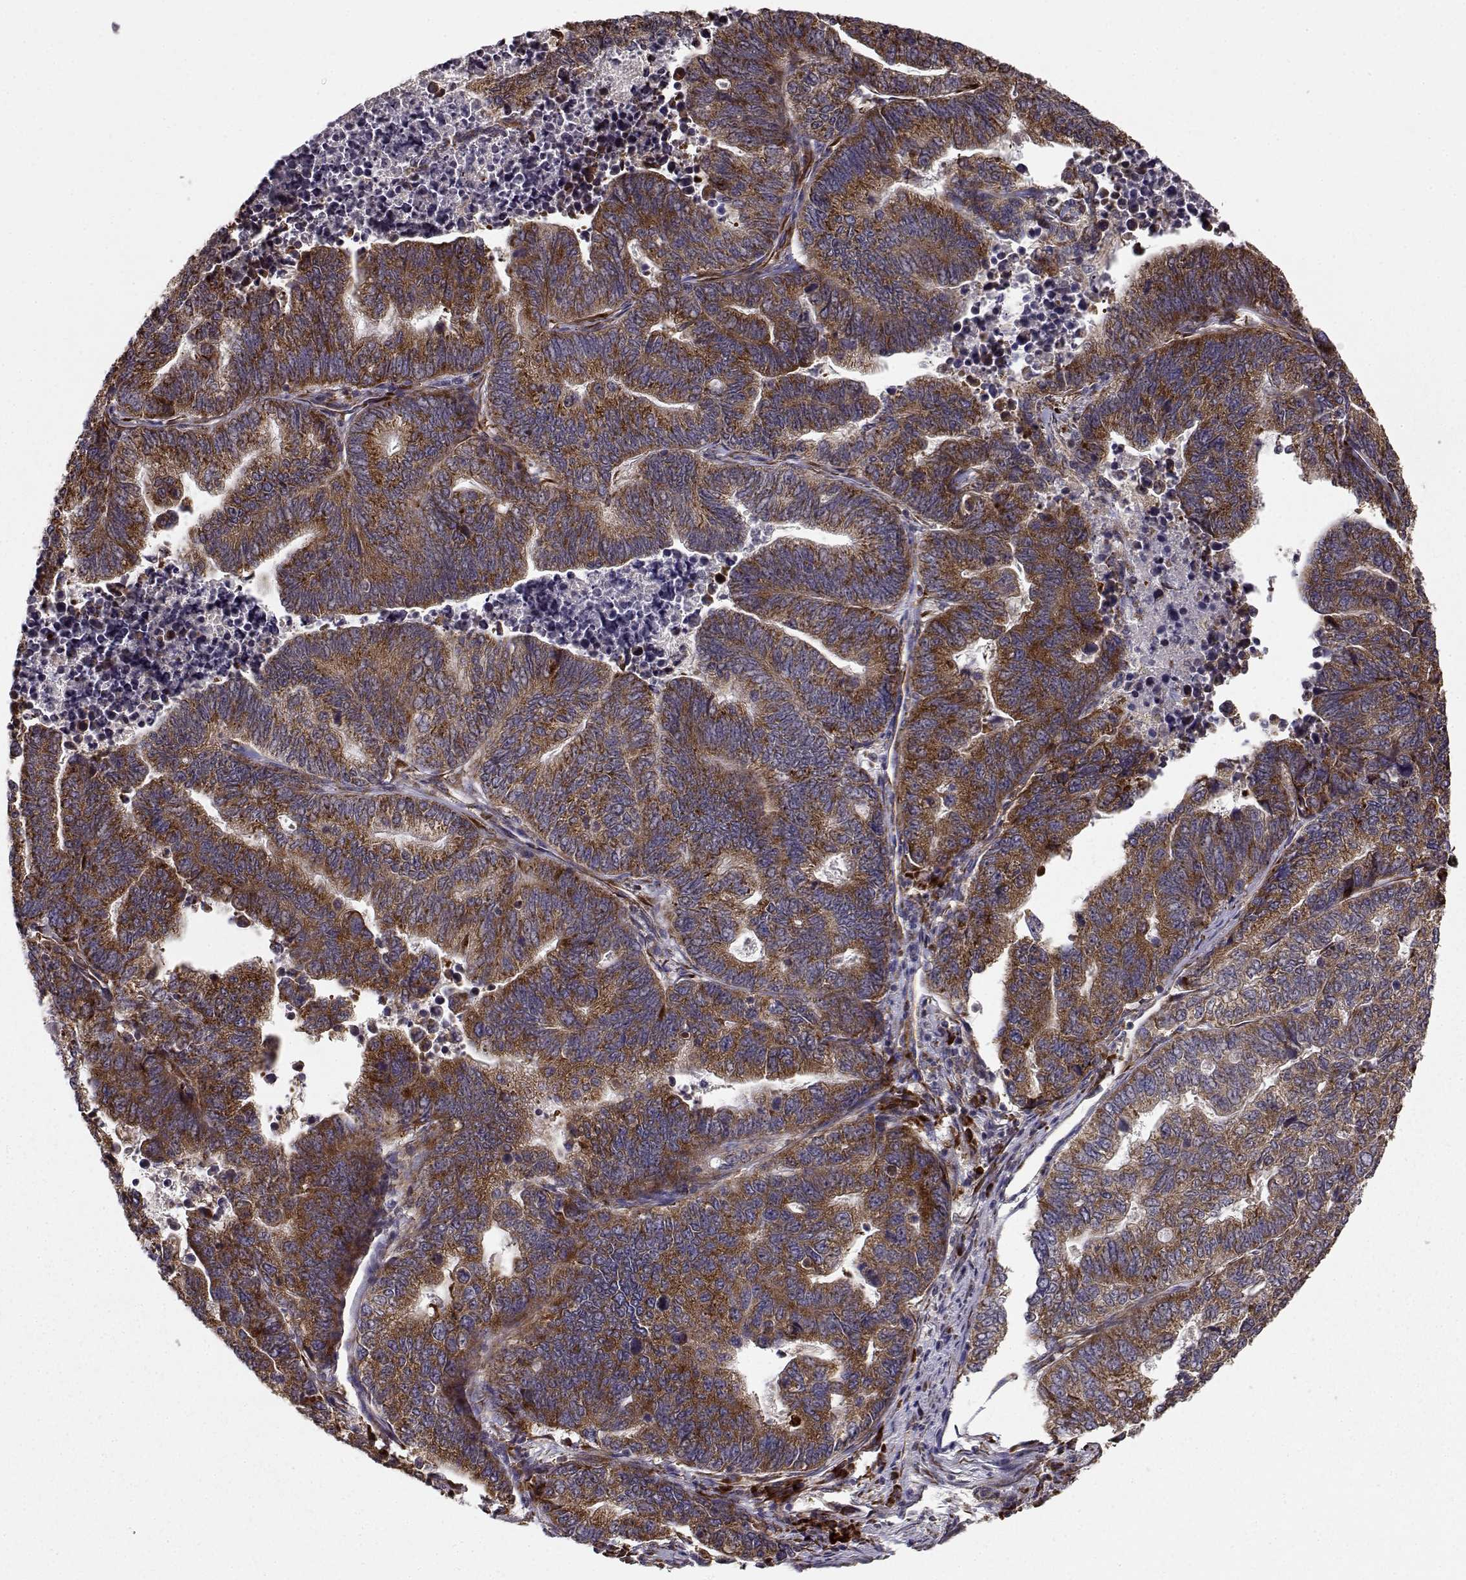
{"staining": {"intensity": "strong", "quantity": ">75%", "location": "cytoplasmic/membranous"}, "tissue": "stomach cancer", "cell_type": "Tumor cells", "image_type": "cancer", "snomed": [{"axis": "morphology", "description": "Adenocarcinoma, NOS"}, {"axis": "topography", "description": "Stomach, upper"}], "caption": "Adenocarcinoma (stomach) stained with IHC exhibits strong cytoplasmic/membranous expression in about >75% of tumor cells.", "gene": "RPL31", "patient": {"sex": "female", "age": 67}}